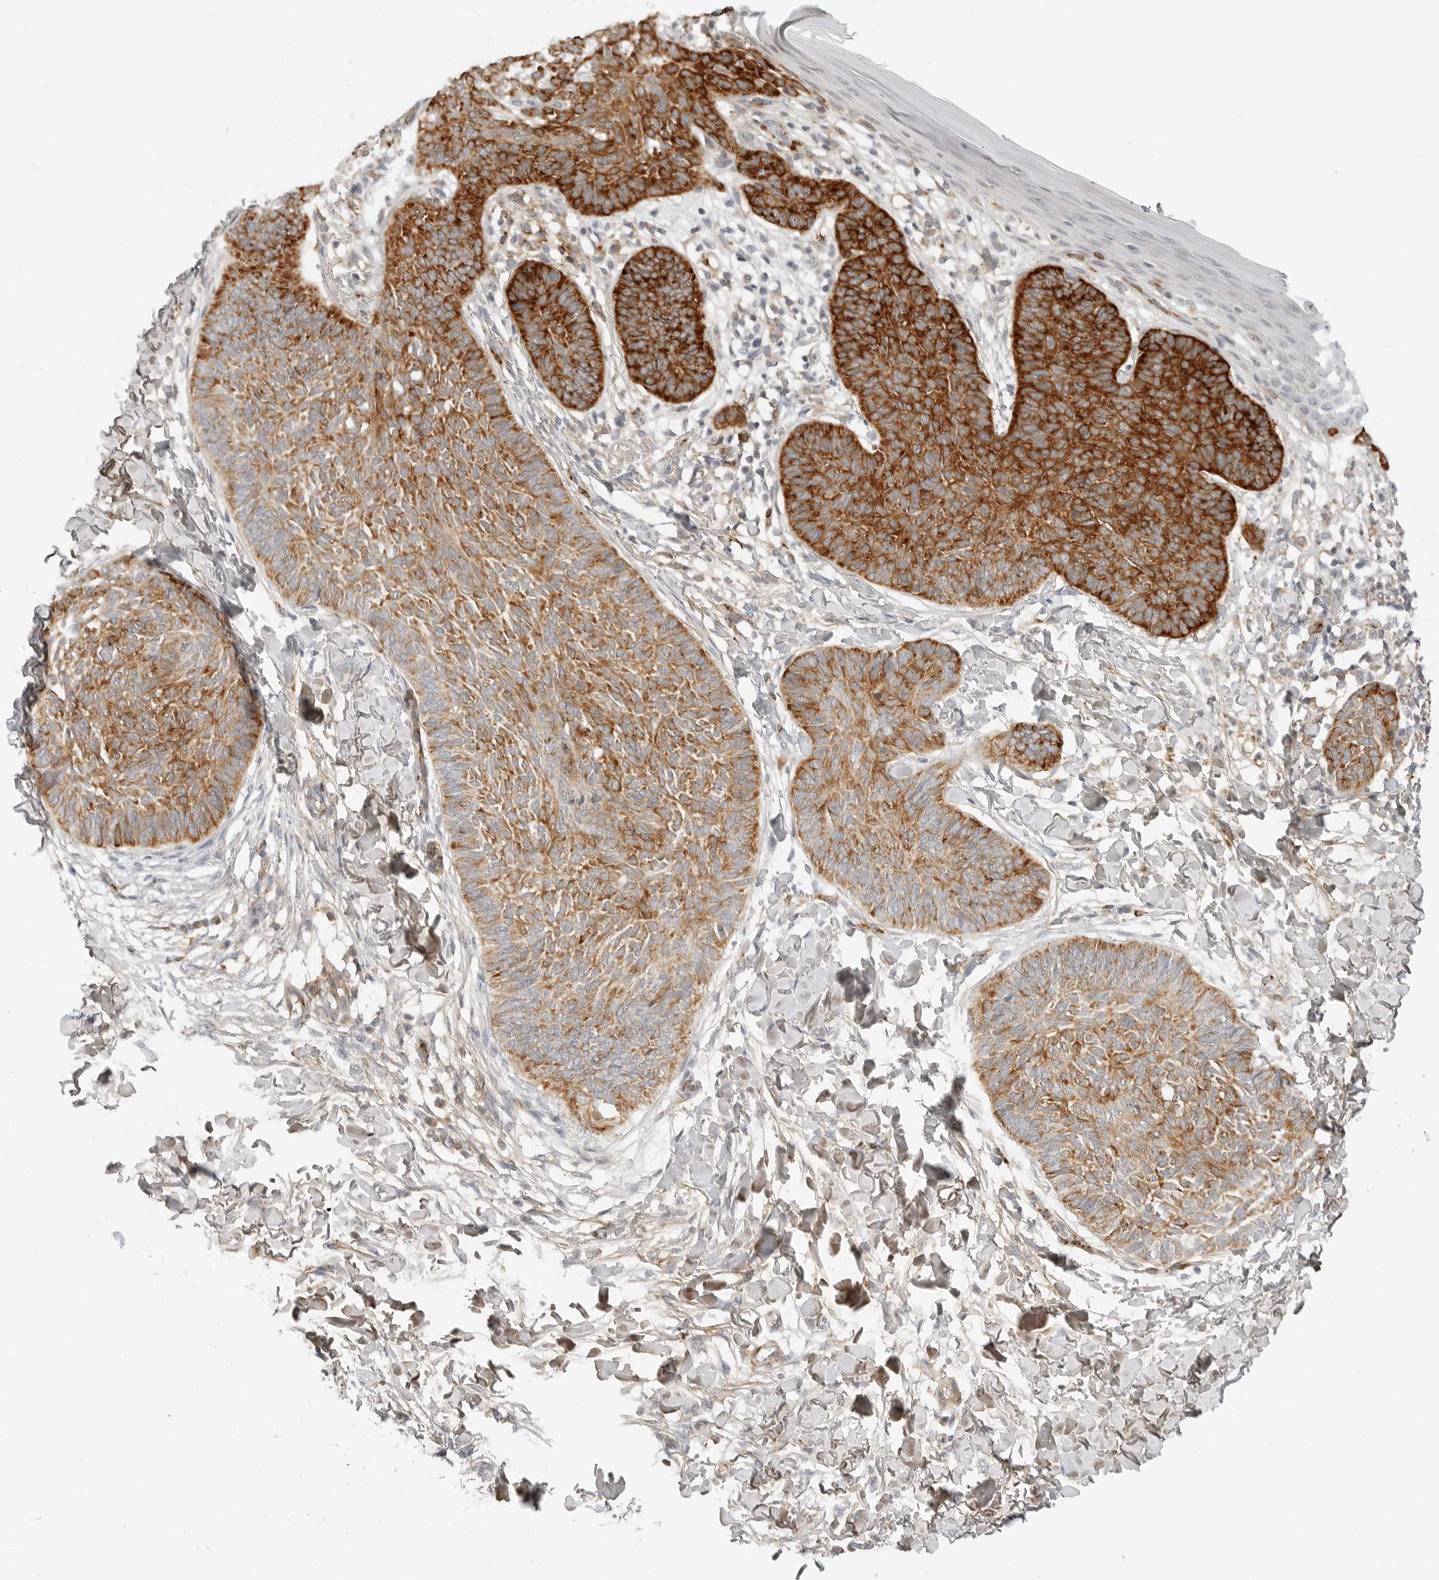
{"staining": {"intensity": "strong", "quantity": "25%-75%", "location": "cytoplasmic/membranous"}, "tissue": "skin cancer", "cell_type": "Tumor cells", "image_type": "cancer", "snomed": [{"axis": "morphology", "description": "Normal tissue, NOS"}, {"axis": "morphology", "description": "Basal cell carcinoma"}, {"axis": "topography", "description": "Skin"}], "caption": "Skin cancer (basal cell carcinoma) stained with immunohistochemistry (IHC) shows strong cytoplasmic/membranous staining in approximately 25%-75% of tumor cells. (DAB = brown stain, brightfield microscopy at high magnification).", "gene": "C1QTNF1", "patient": {"sex": "male", "age": 50}}